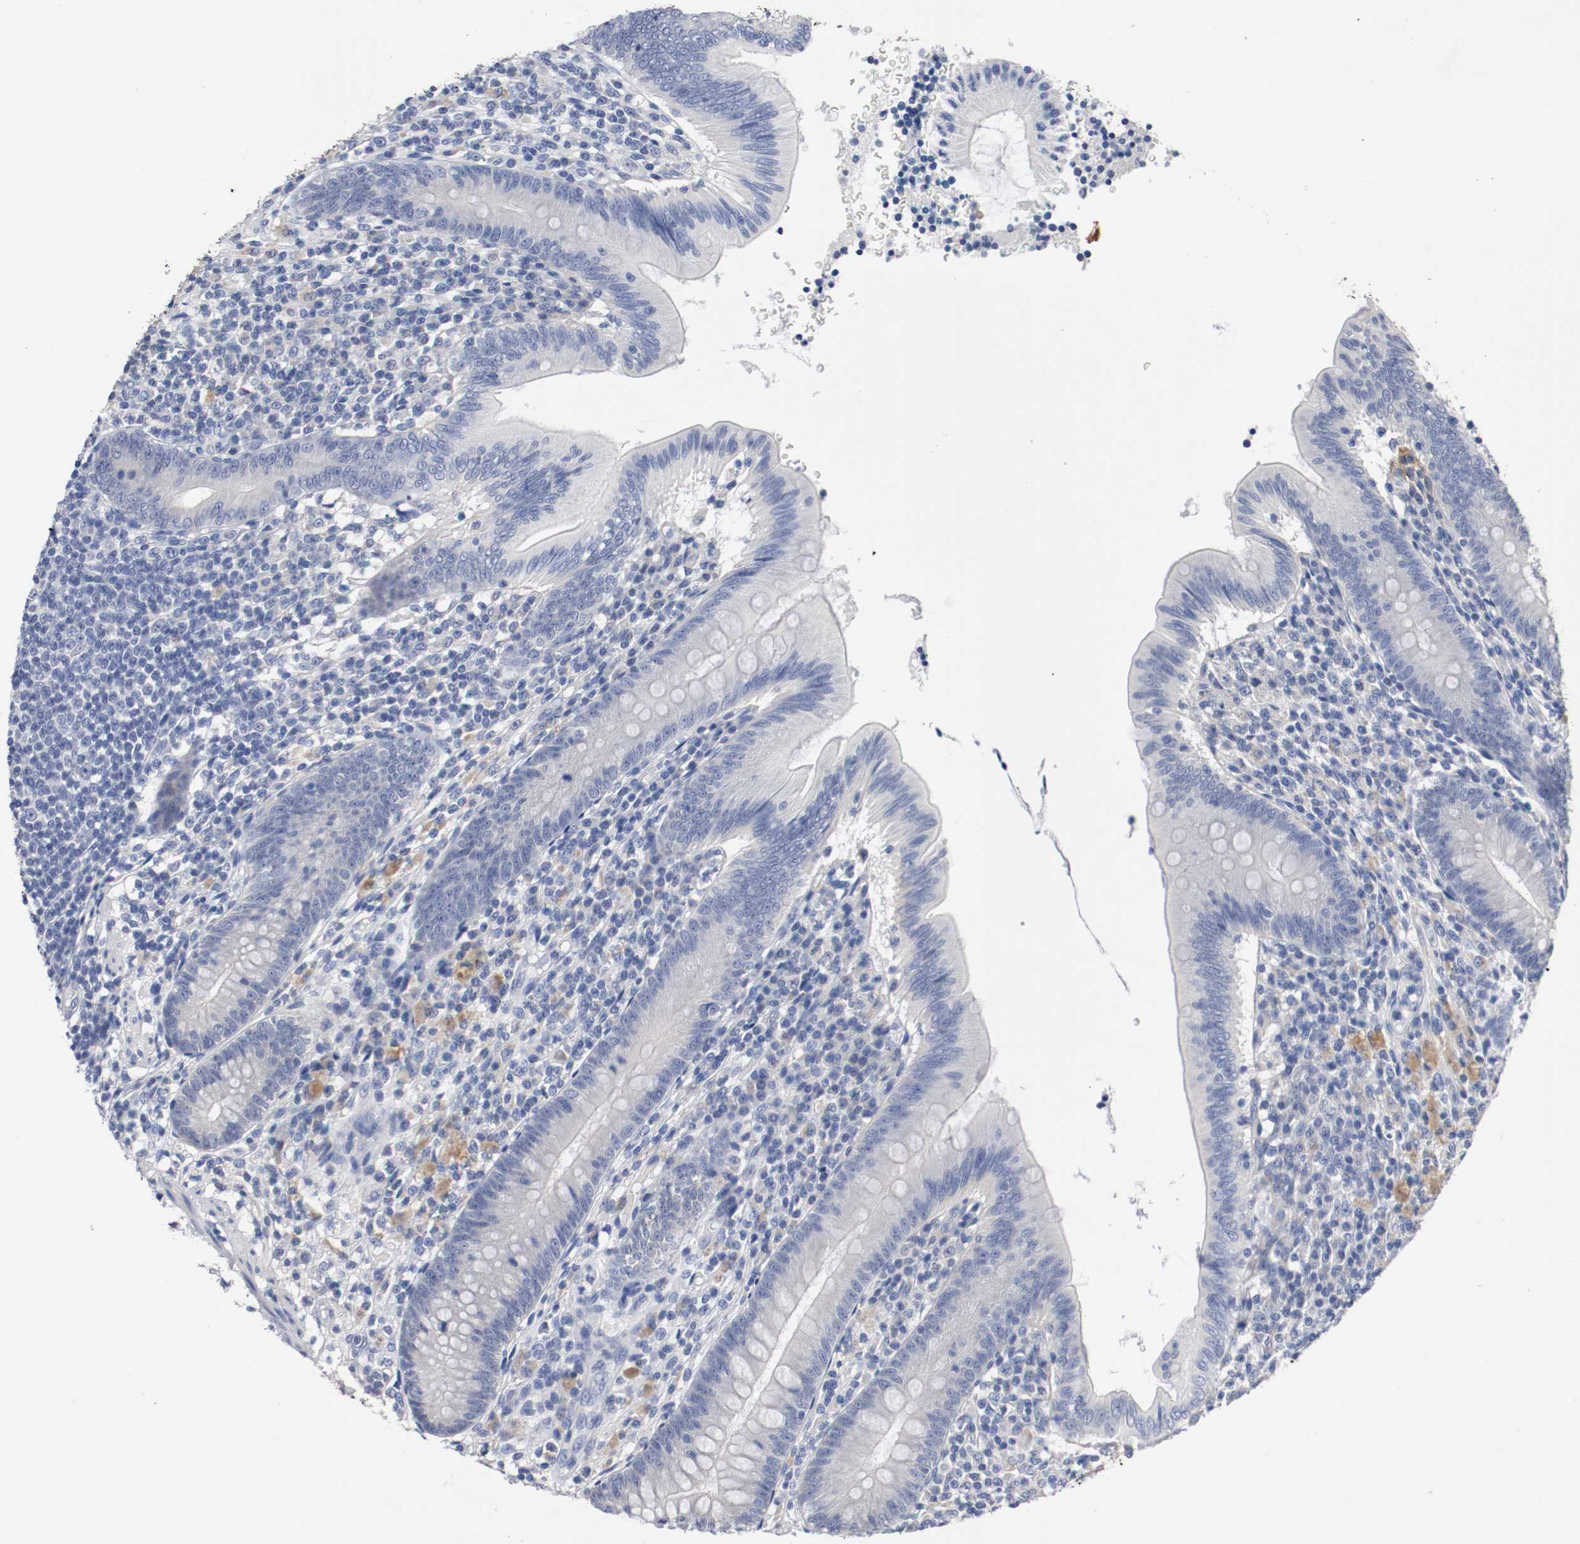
{"staining": {"intensity": "weak", "quantity": "<25%", "location": "cytoplasmic/membranous"}, "tissue": "appendix", "cell_type": "Glandular cells", "image_type": "normal", "snomed": [{"axis": "morphology", "description": "Normal tissue, NOS"}, {"axis": "morphology", "description": "Inflammation, NOS"}, {"axis": "topography", "description": "Appendix"}], "caption": "Appendix stained for a protein using IHC exhibits no staining glandular cells.", "gene": "TNC", "patient": {"sex": "male", "age": 46}}